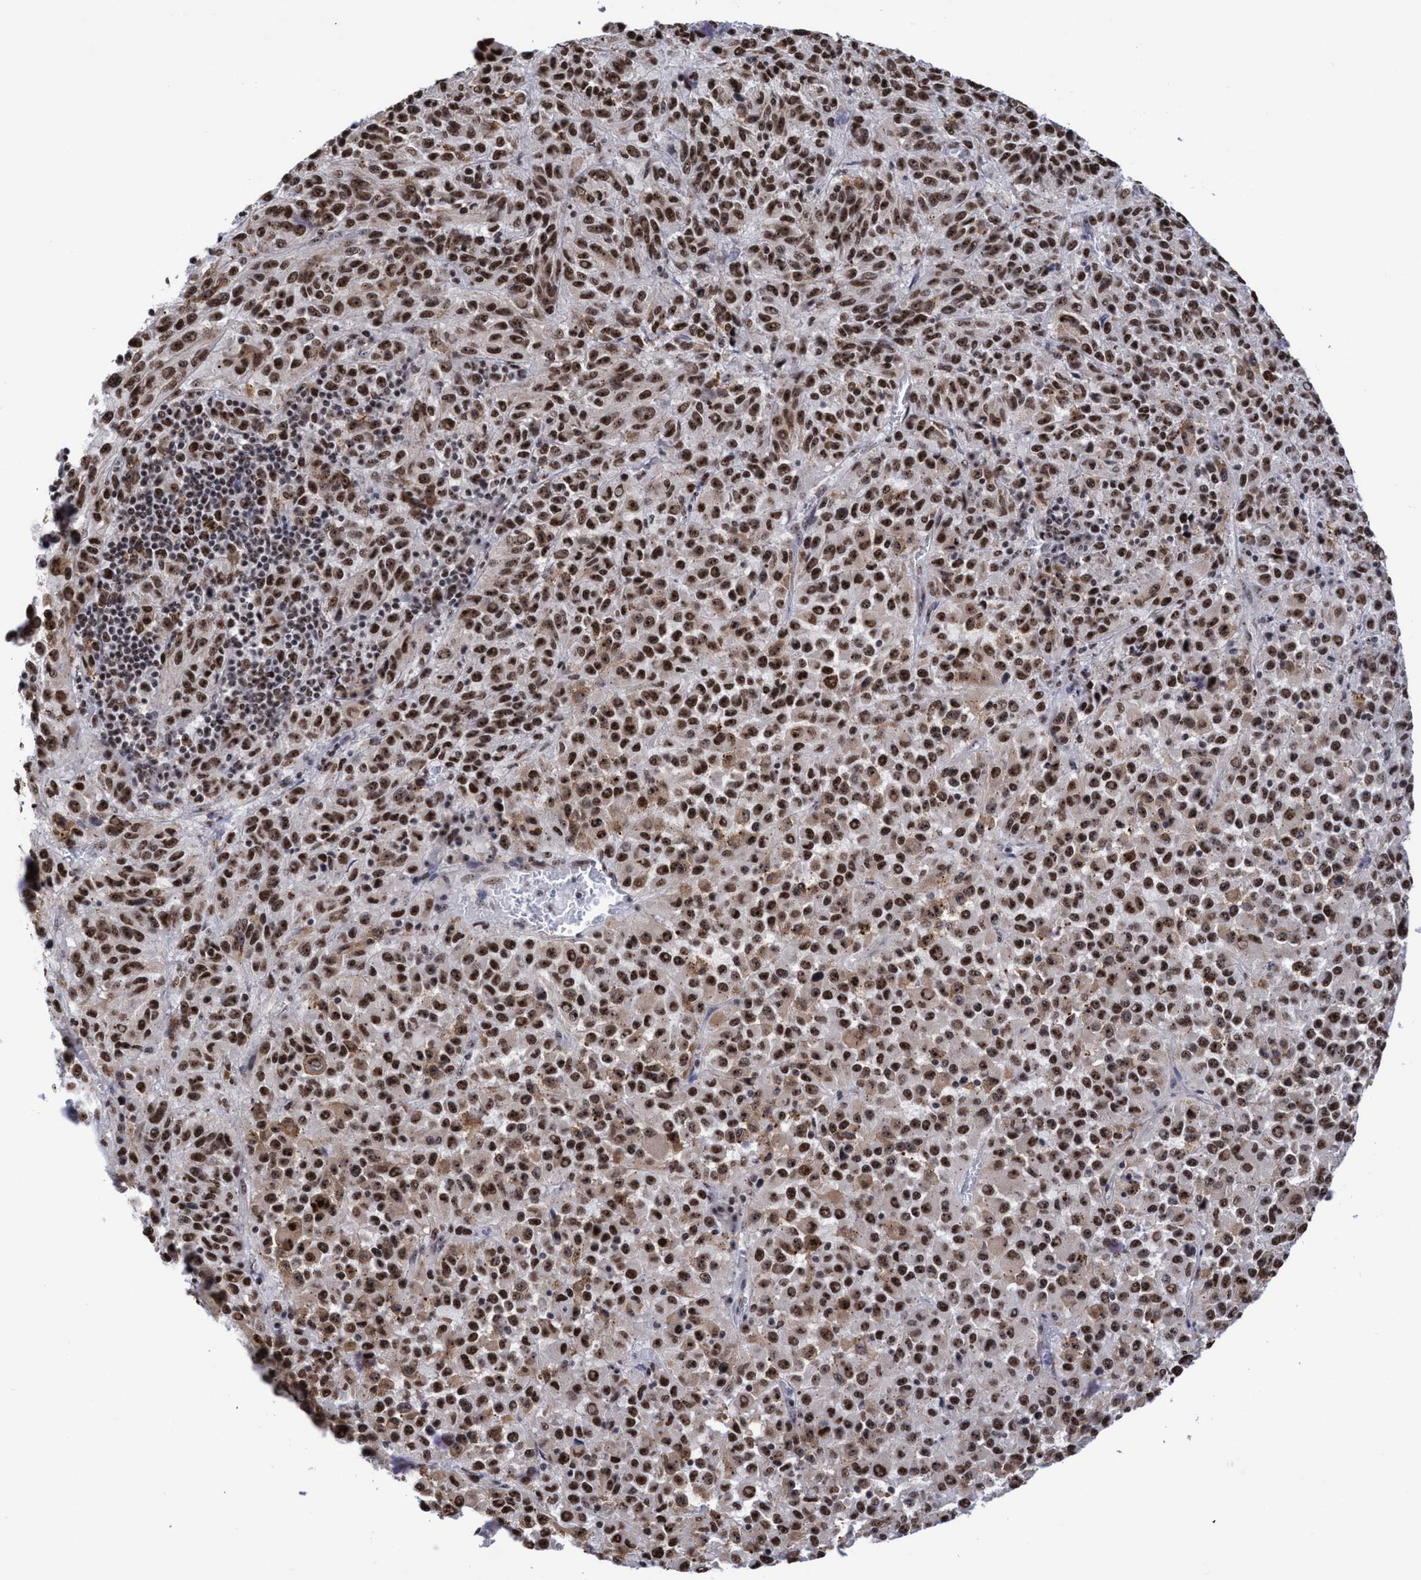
{"staining": {"intensity": "strong", "quantity": ">75%", "location": "nuclear"}, "tissue": "melanoma", "cell_type": "Tumor cells", "image_type": "cancer", "snomed": [{"axis": "morphology", "description": "Malignant melanoma, Metastatic site"}, {"axis": "topography", "description": "Lung"}], "caption": "Melanoma was stained to show a protein in brown. There is high levels of strong nuclear positivity in about >75% of tumor cells.", "gene": "EFCAB10", "patient": {"sex": "male", "age": 64}}